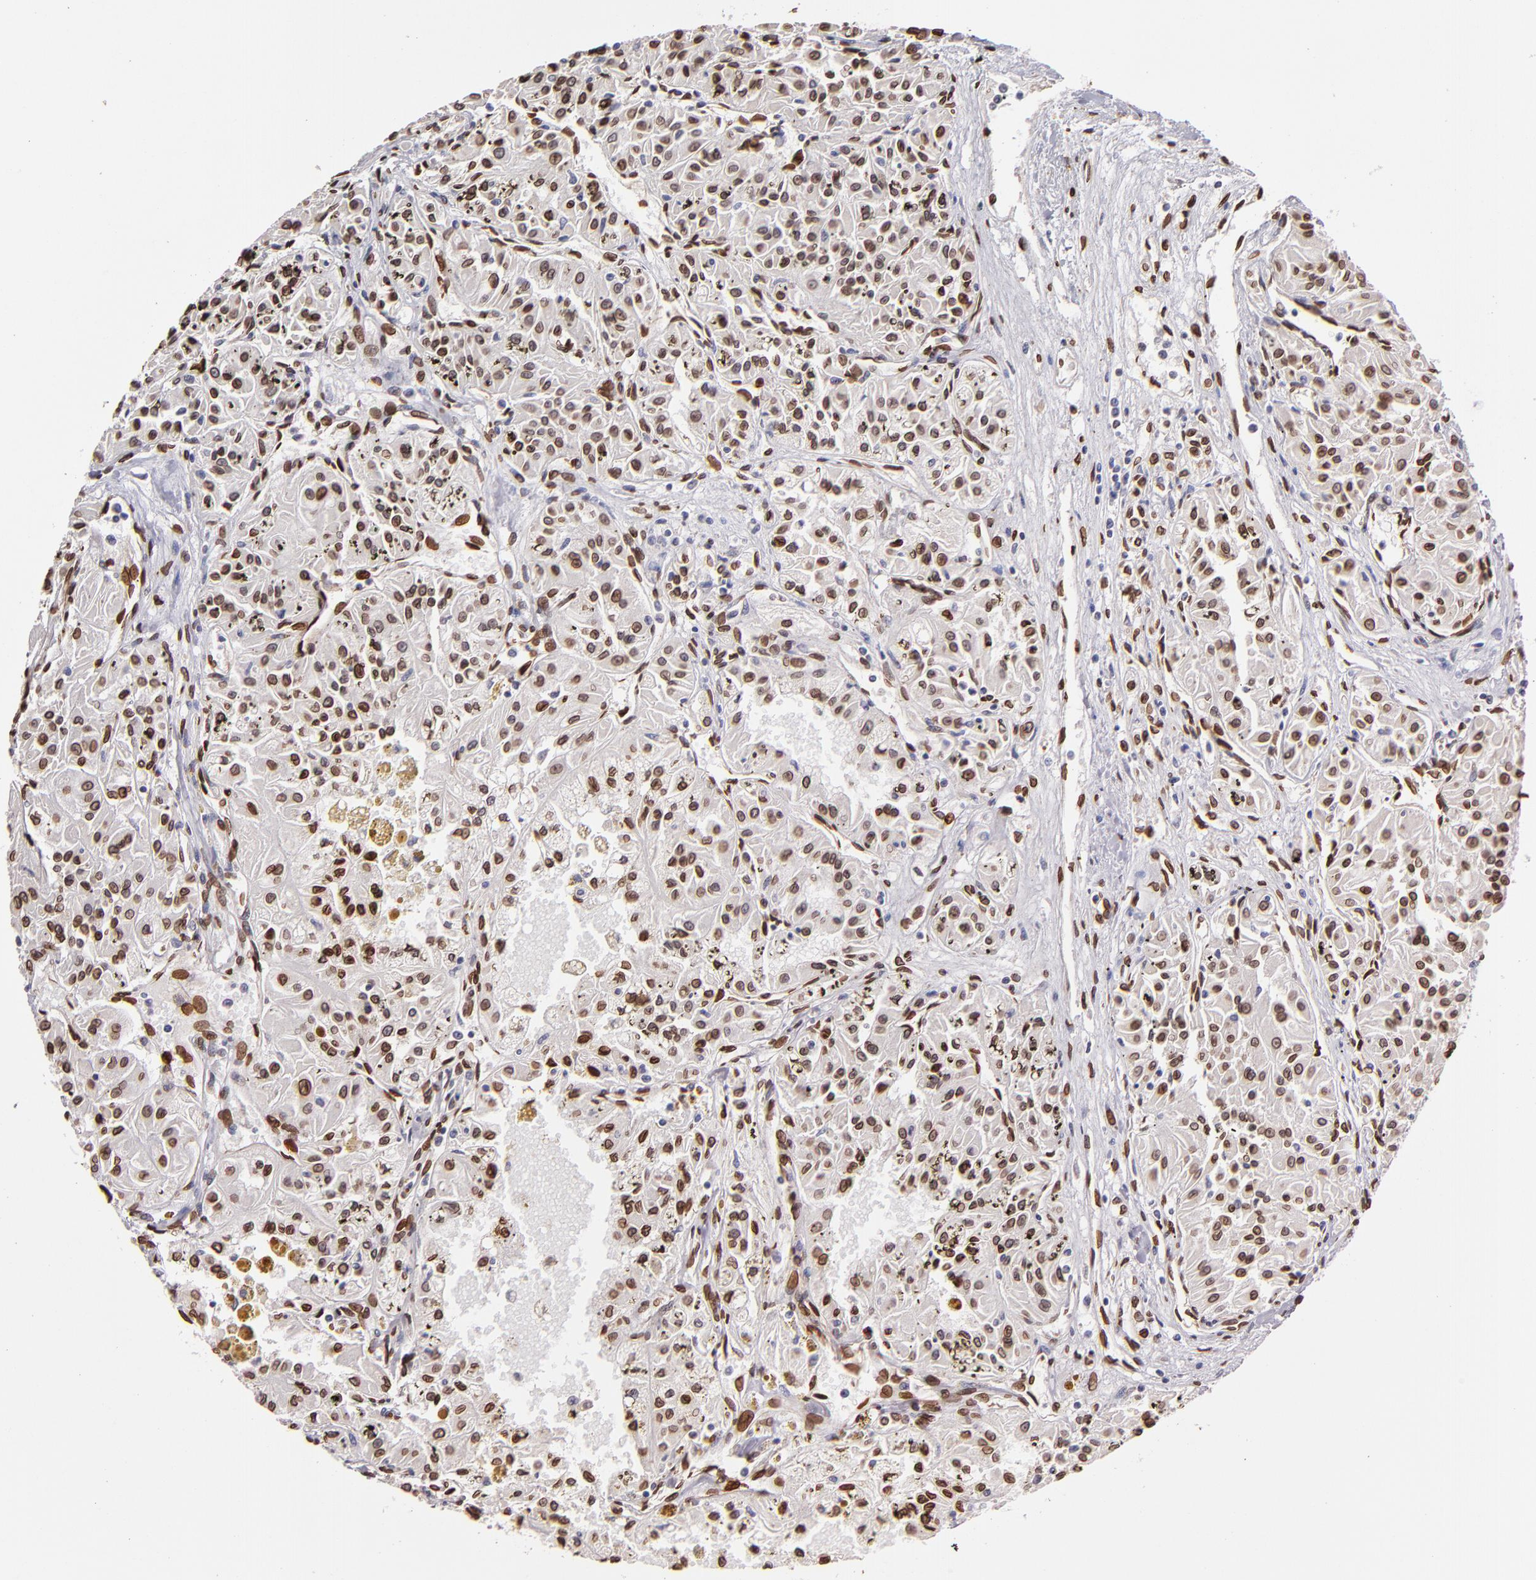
{"staining": {"intensity": "moderate", "quantity": ">75%", "location": "cytoplasmic/membranous,nuclear"}, "tissue": "renal cancer", "cell_type": "Tumor cells", "image_type": "cancer", "snomed": [{"axis": "morphology", "description": "Adenocarcinoma, NOS"}, {"axis": "topography", "description": "Kidney"}], "caption": "Protein positivity by immunohistochemistry (IHC) exhibits moderate cytoplasmic/membranous and nuclear expression in about >75% of tumor cells in renal adenocarcinoma.", "gene": "PUM3", "patient": {"sex": "male", "age": 78}}